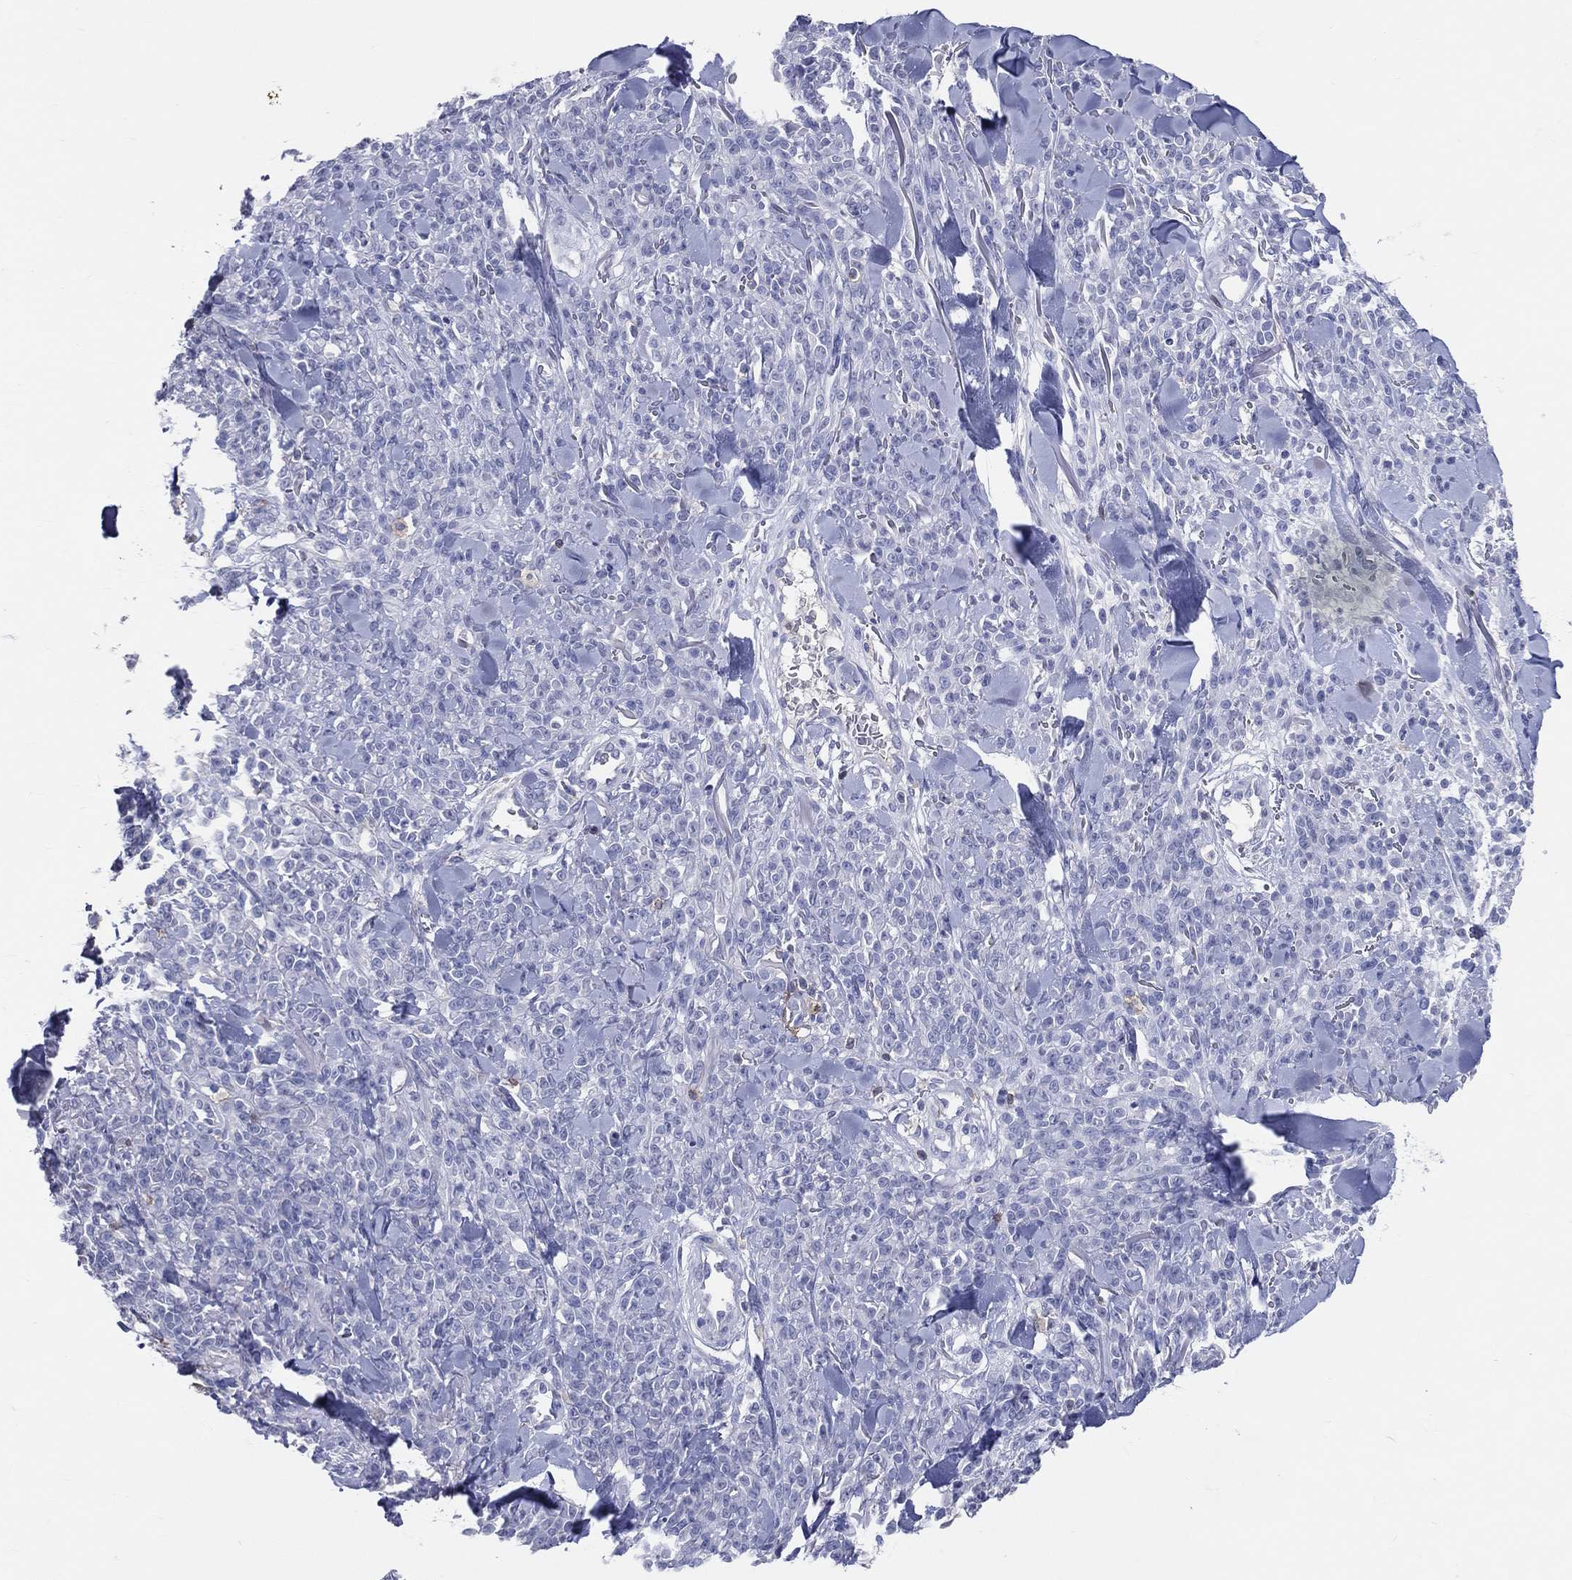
{"staining": {"intensity": "negative", "quantity": "none", "location": "none"}, "tissue": "melanoma", "cell_type": "Tumor cells", "image_type": "cancer", "snomed": [{"axis": "morphology", "description": "Malignant melanoma, NOS"}, {"axis": "topography", "description": "Skin"}, {"axis": "topography", "description": "Skin of trunk"}], "caption": "This is a micrograph of immunohistochemistry staining of malignant melanoma, which shows no staining in tumor cells. (DAB IHC, high magnification).", "gene": "LAT", "patient": {"sex": "male", "age": 74}}